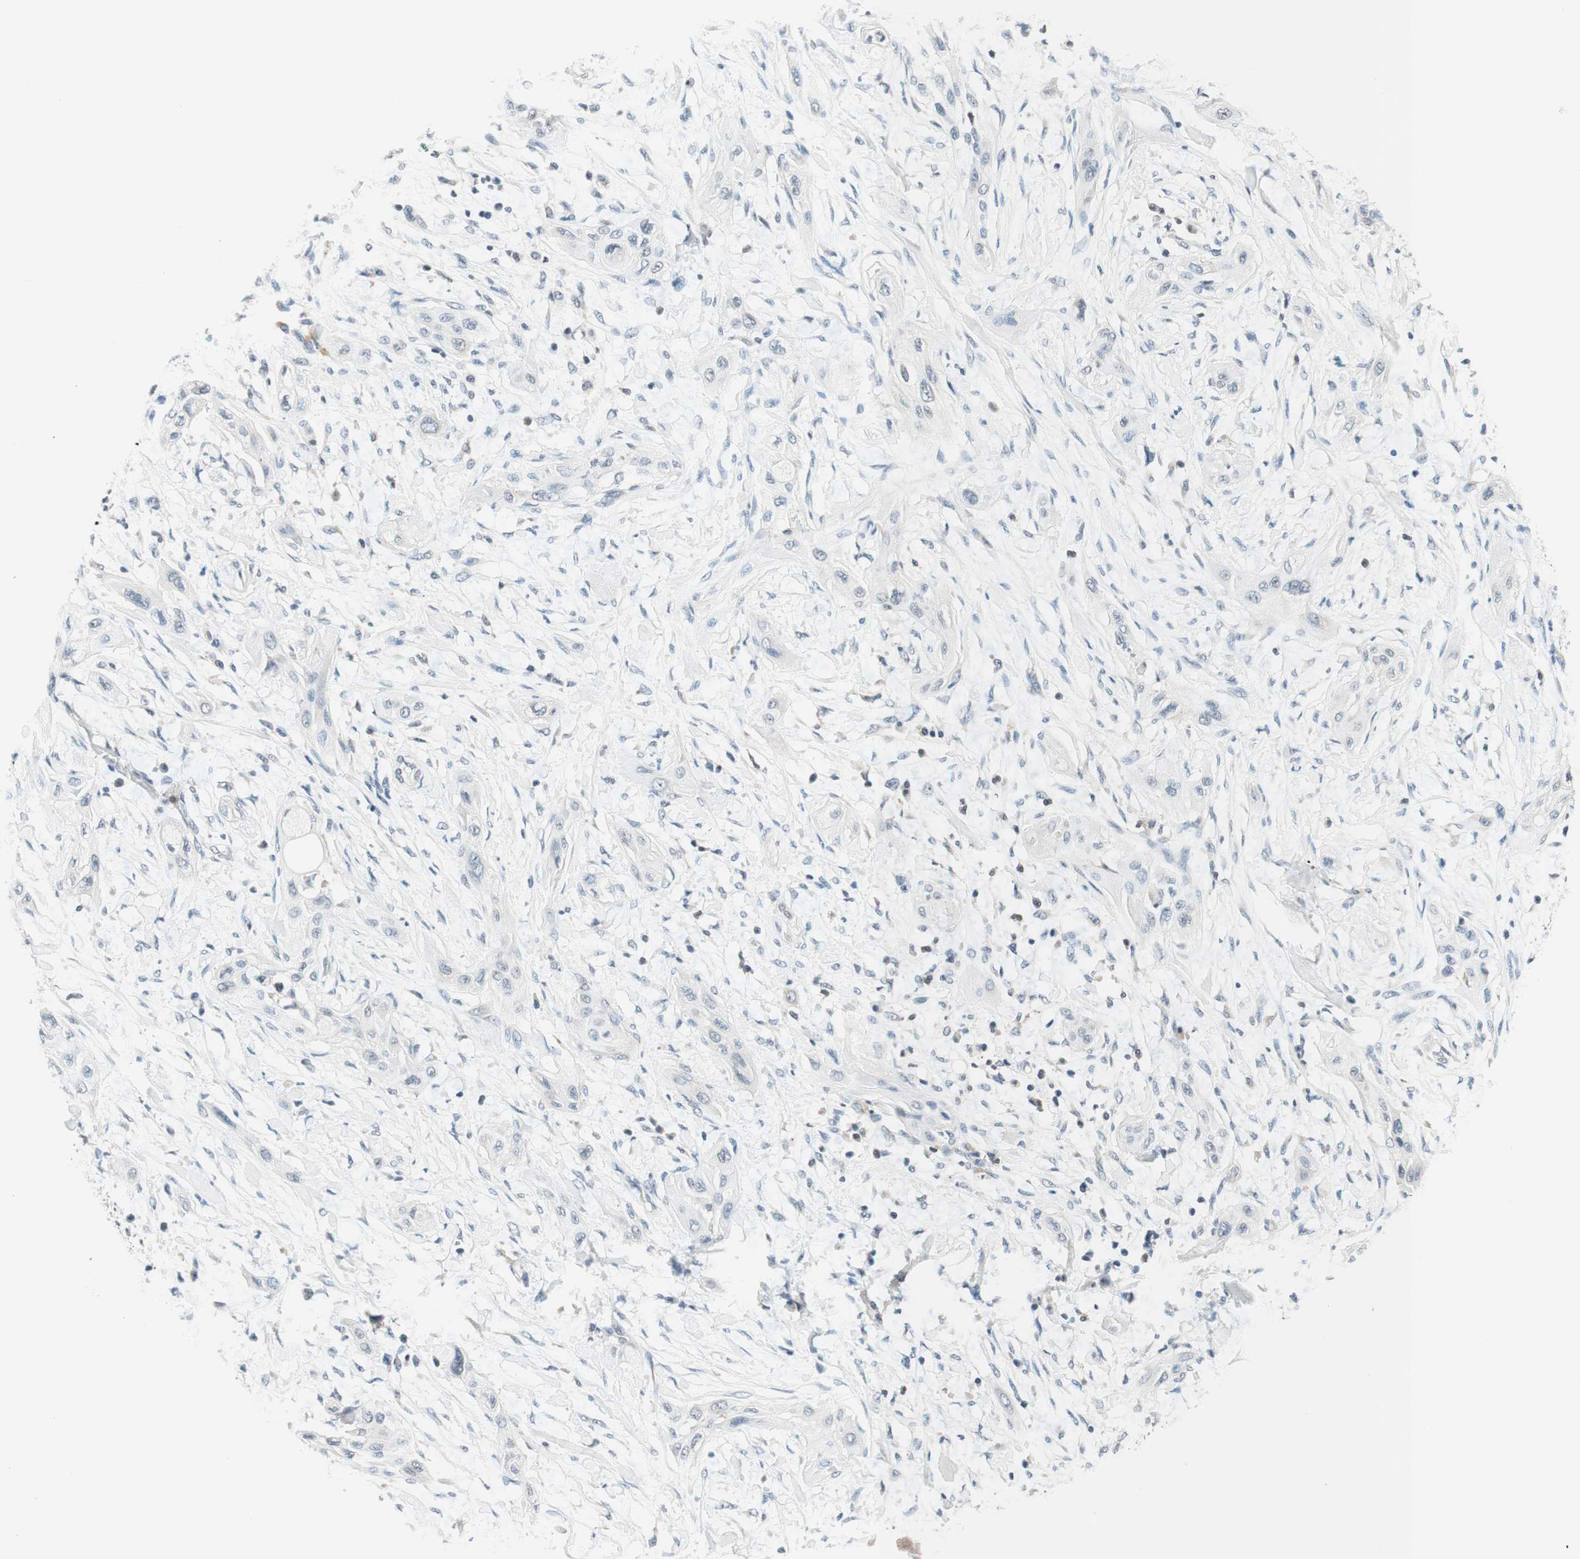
{"staining": {"intensity": "negative", "quantity": "none", "location": "none"}, "tissue": "lung cancer", "cell_type": "Tumor cells", "image_type": "cancer", "snomed": [{"axis": "morphology", "description": "Squamous cell carcinoma, NOS"}, {"axis": "topography", "description": "Lung"}], "caption": "Immunohistochemistry micrograph of neoplastic tissue: squamous cell carcinoma (lung) stained with DAB shows no significant protein expression in tumor cells.", "gene": "WIPF1", "patient": {"sex": "female", "age": 47}}